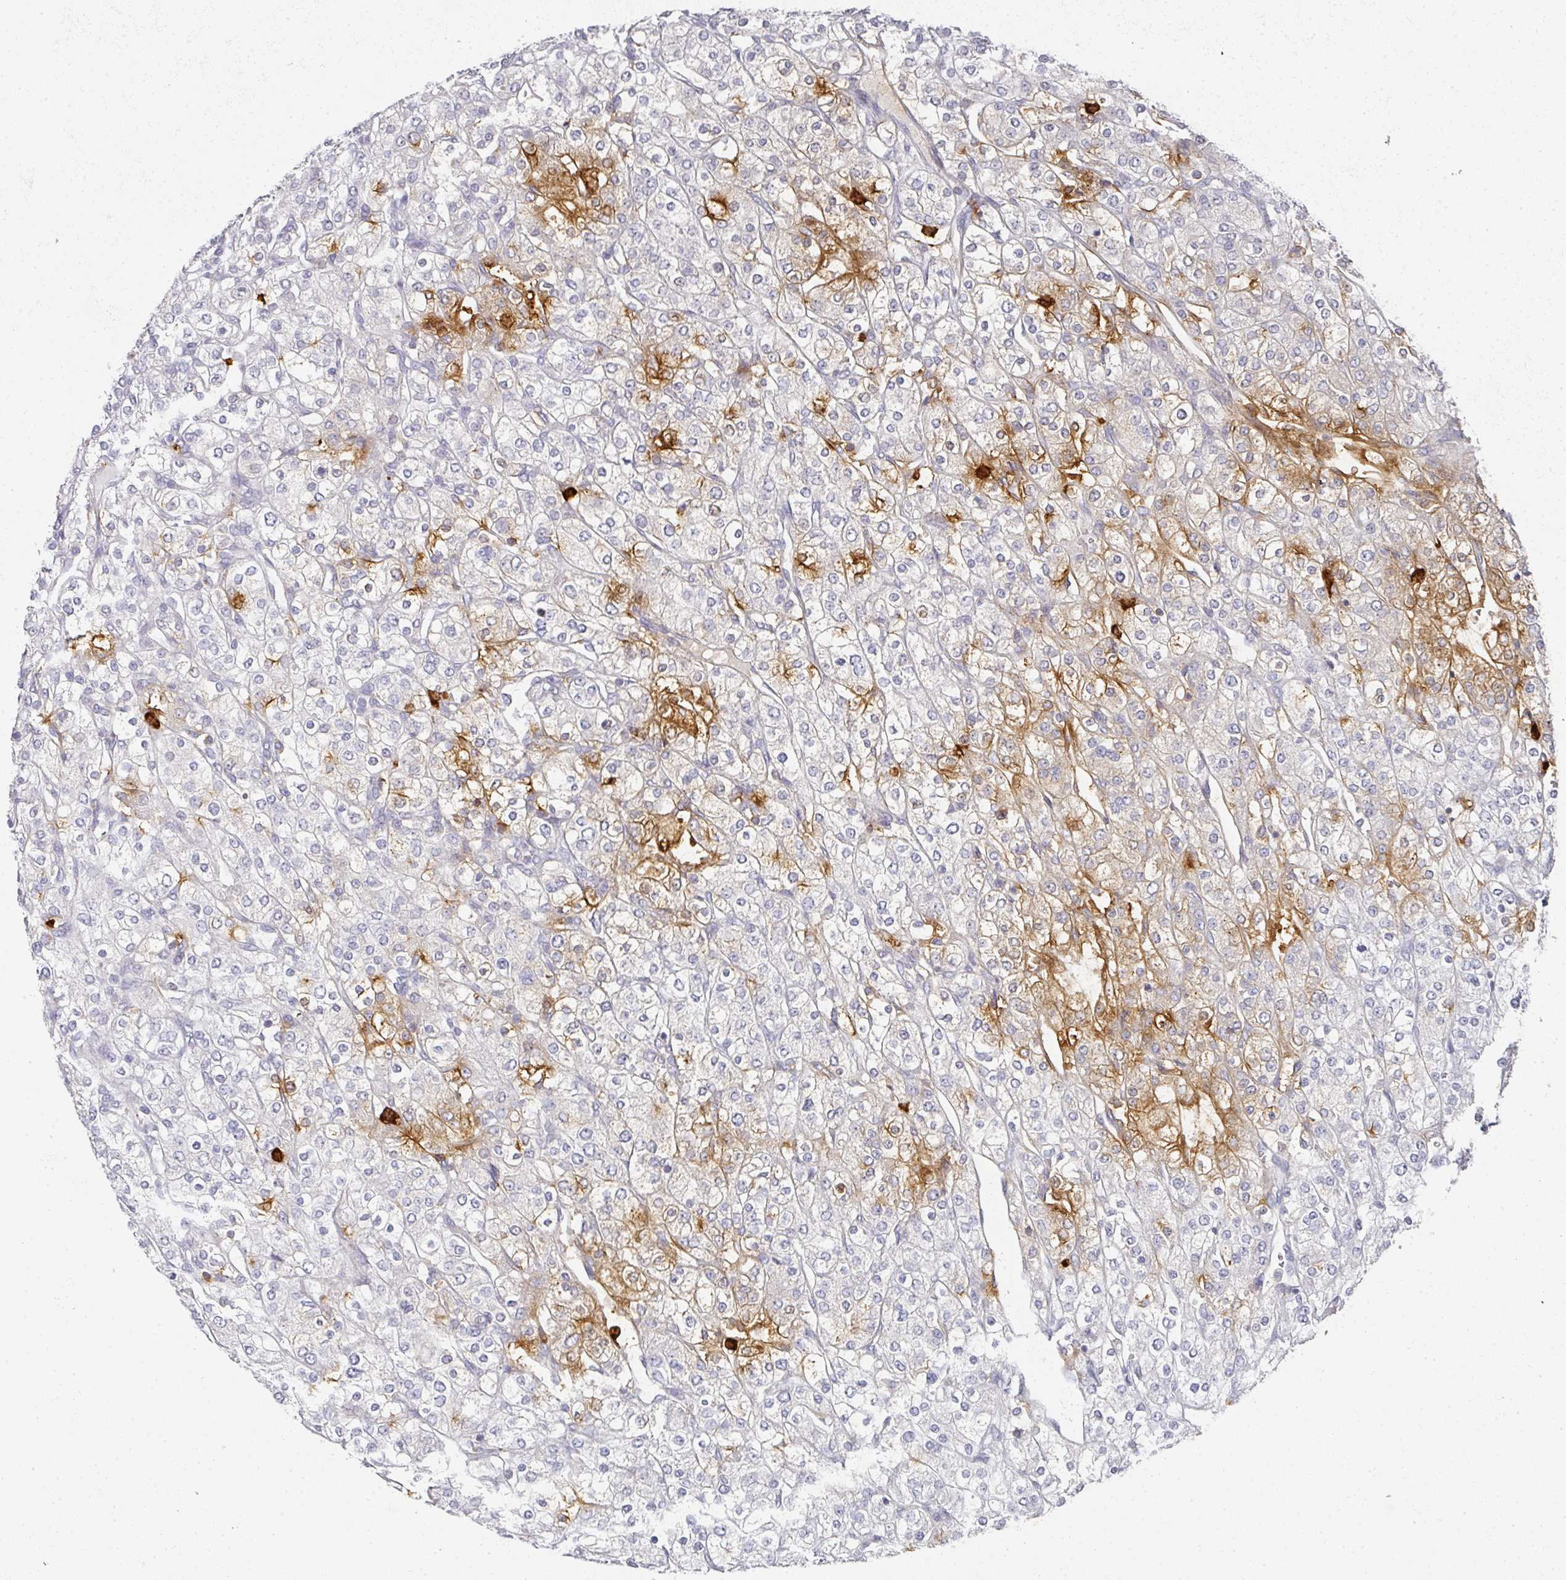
{"staining": {"intensity": "moderate", "quantity": "25%-75%", "location": "cytoplasmic/membranous"}, "tissue": "renal cancer", "cell_type": "Tumor cells", "image_type": "cancer", "snomed": [{"axis": "morphology", "description": "Adenocarcinoma, NOS"}, {"axis": "topography", "description": "Kidney"}], "caption": "A histopathology image of human renal adenocarcinoma stained for a protein shows moderate cytoplasmic/membranous brown staining in tumor cells.", "gene": "CAMP", "patient": {"sex": "male", "age": 80}}